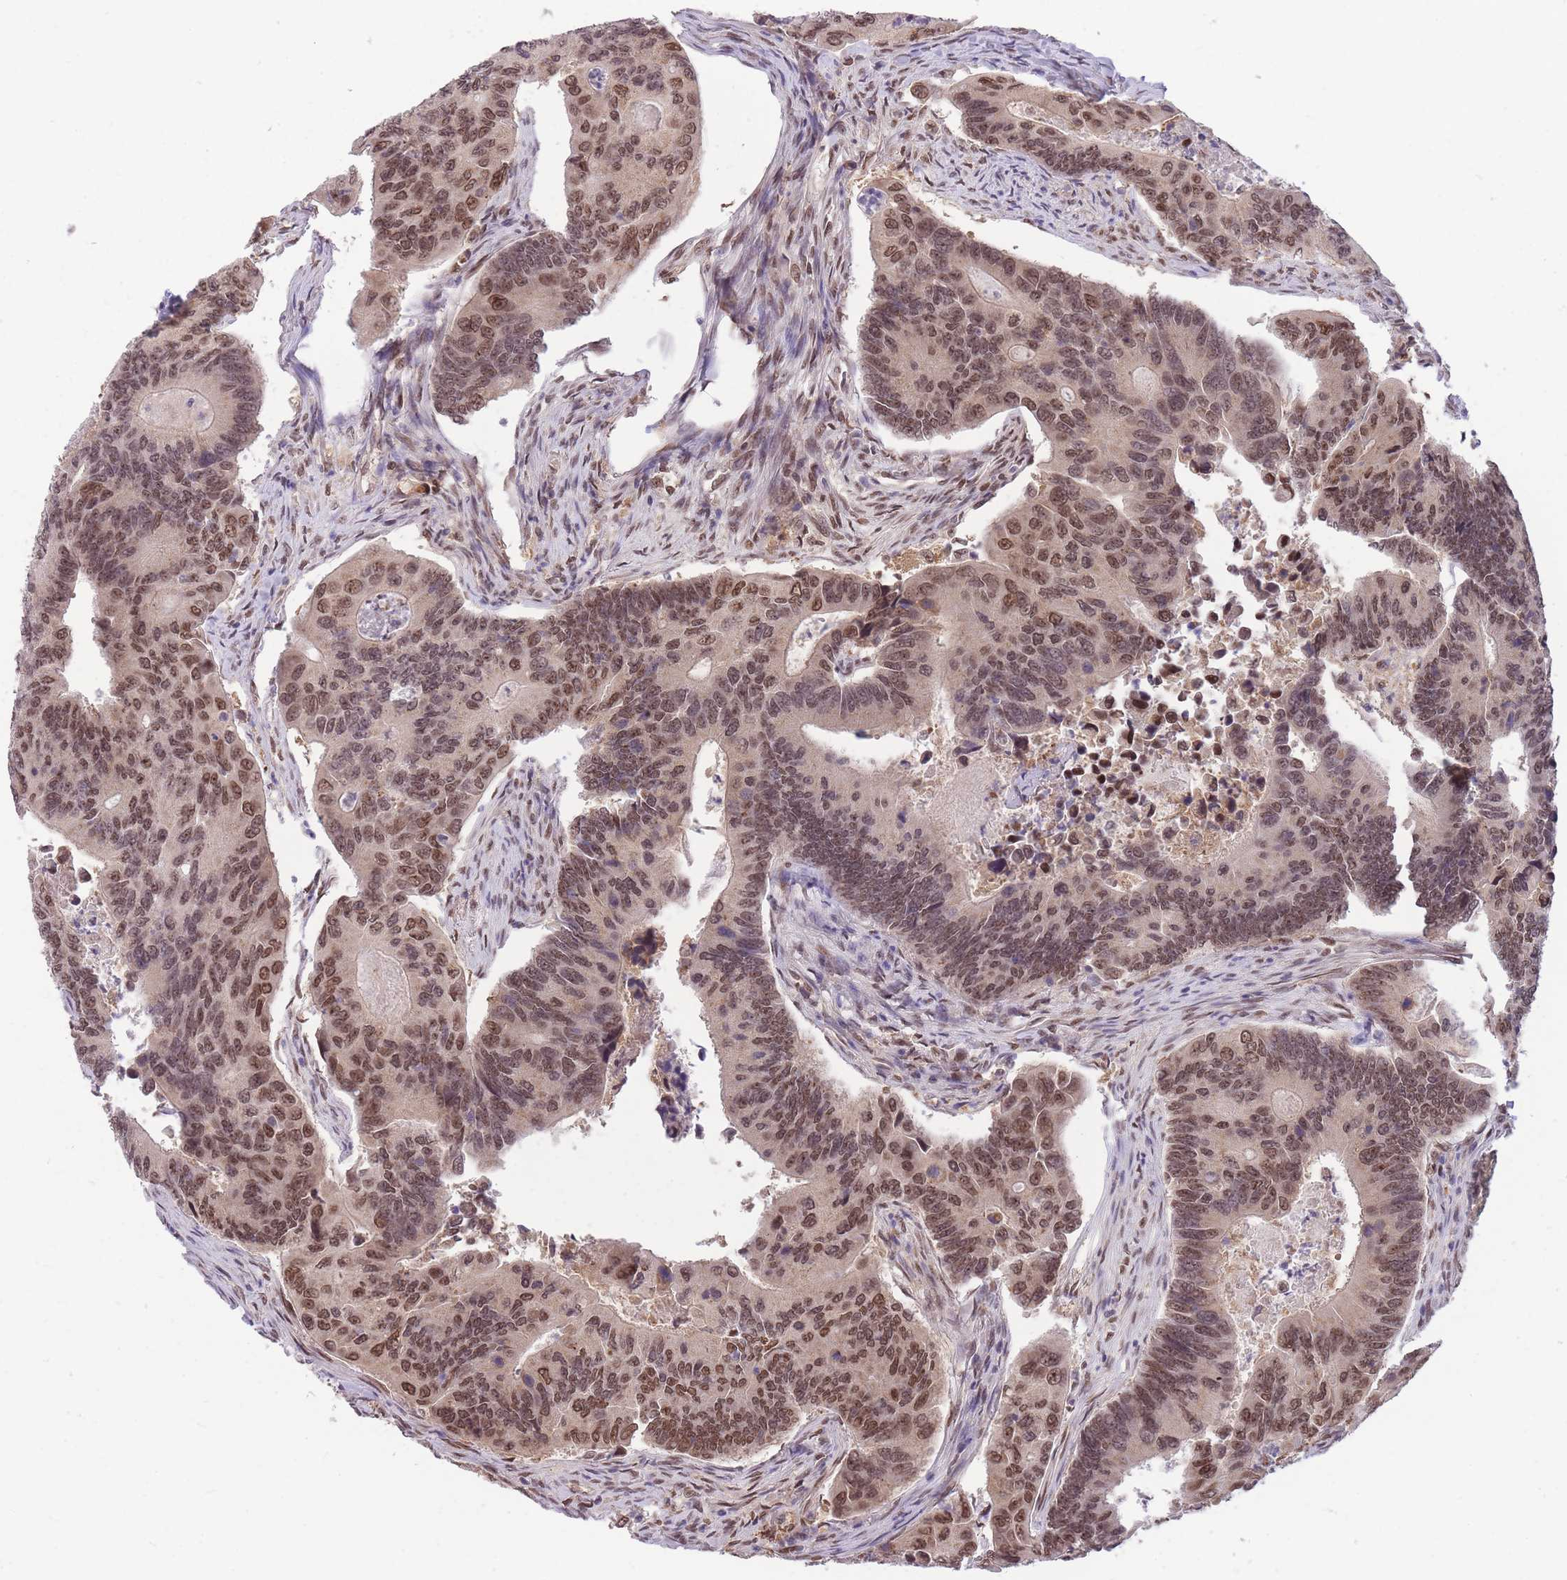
{"staining": {"intensity": "moderate", "quantity": ">75%", "location": "nuclear"}, "tissue": "colorectal cancer", "cell_type": "Tumor cells", "image_type": "cancer", "snomed": [{"axis": "morphology", "description": "Adenocarcinoma, NOS"}, {"axis": "topography", "description": "Colon"}], "caption": "Human adenocarcinoma (colorectal) stained for a protein (brown) displays moderate nuclear positive staining in approximately >75% of tumor cells.", "gene": "CDIP1", "patient": {"sex": "female", "age": 67}}